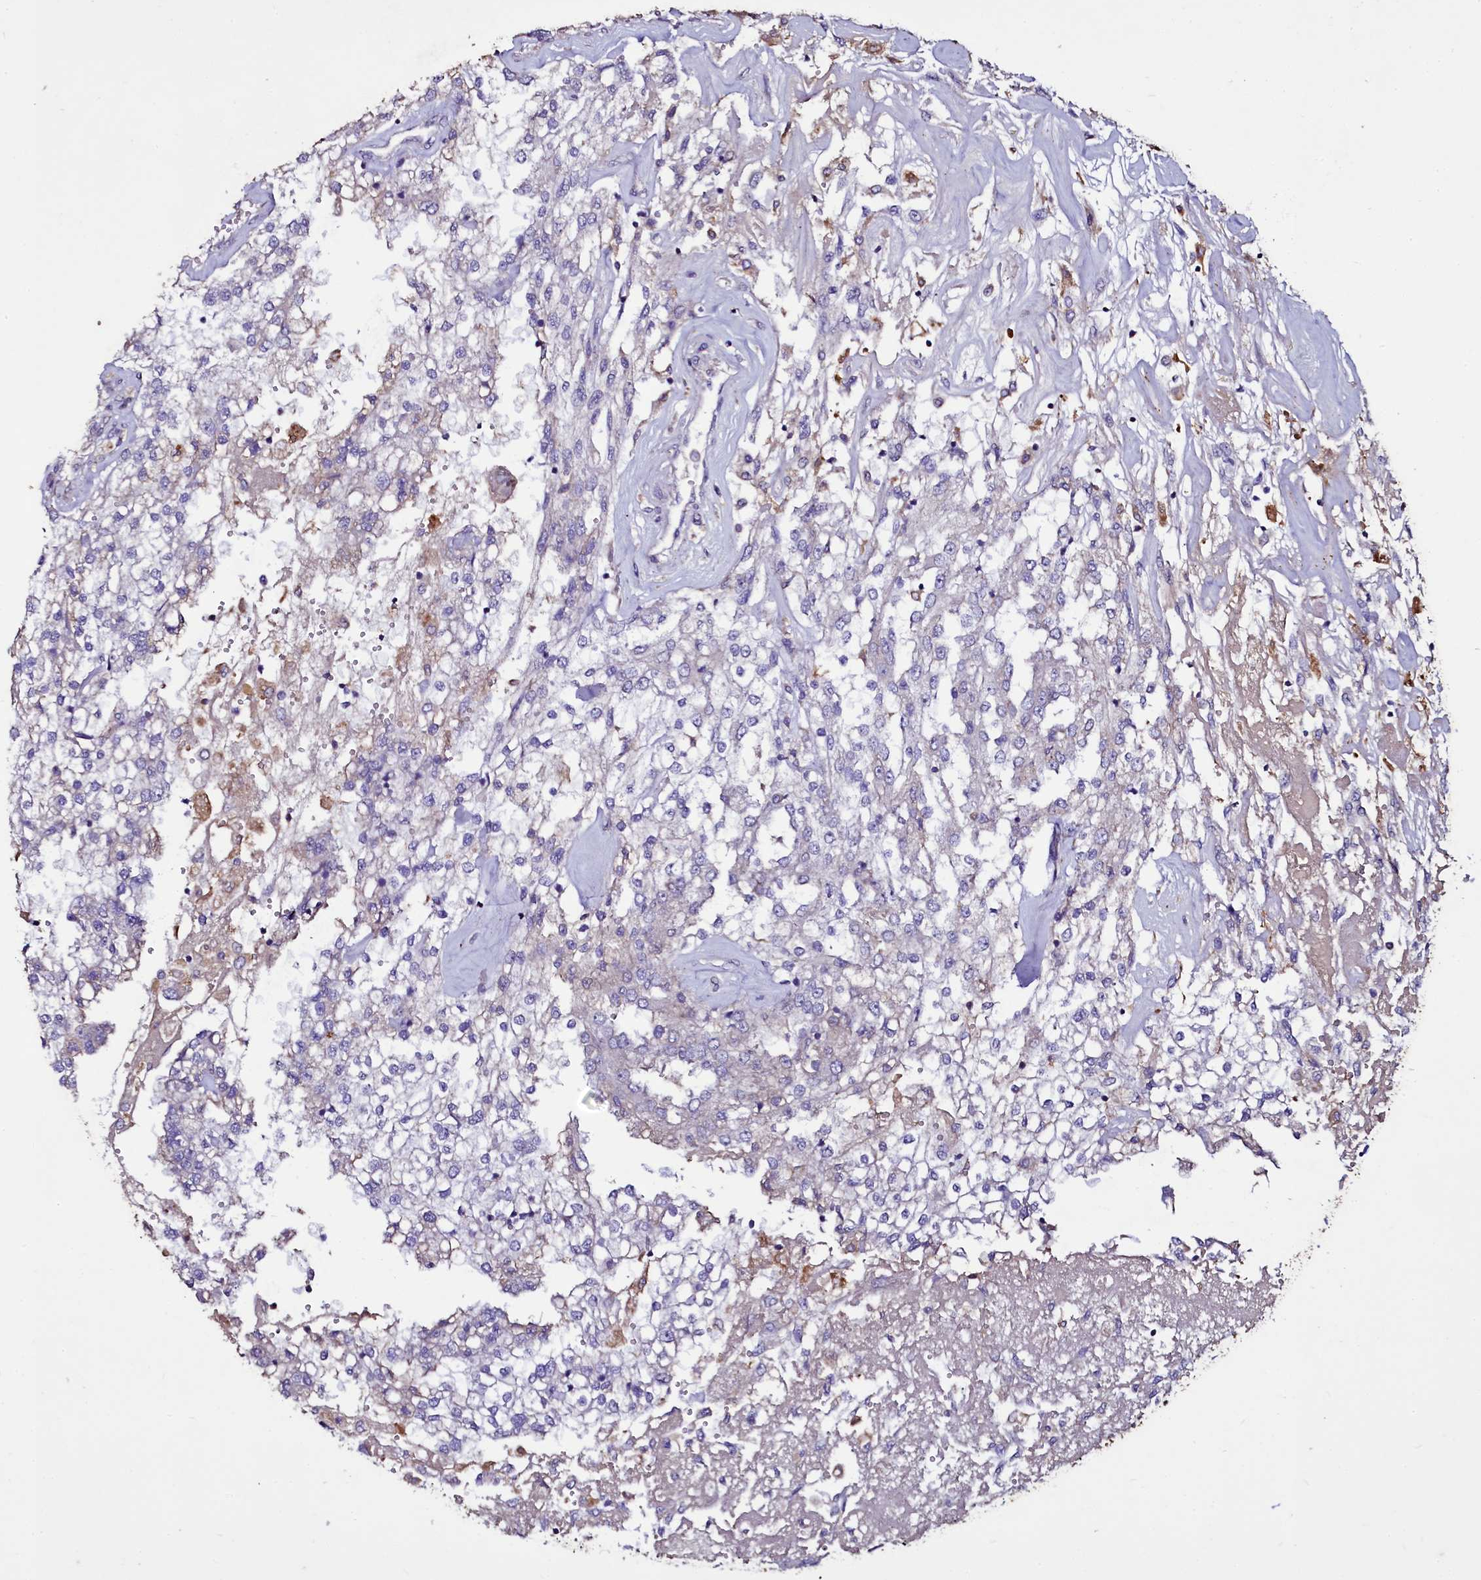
{"staining": {"intensity": "negative", "quantity": "none", "location": "none"}, "tissue": "renal cancer", "cell_type": "Tumor cells", "image_type": "cancer", "snomed": [{"axis": "morphology", "description": "Adenocarcinoma, NOS"}, {"axis": "topography", "description": "Kidney"}], "caption": "Histopathology image shows no protein positivity in tumor cells of renal adenocarcinoma tissue.", "gene": "SELENOT", "patient": {"sex": "female", "age": 52}}